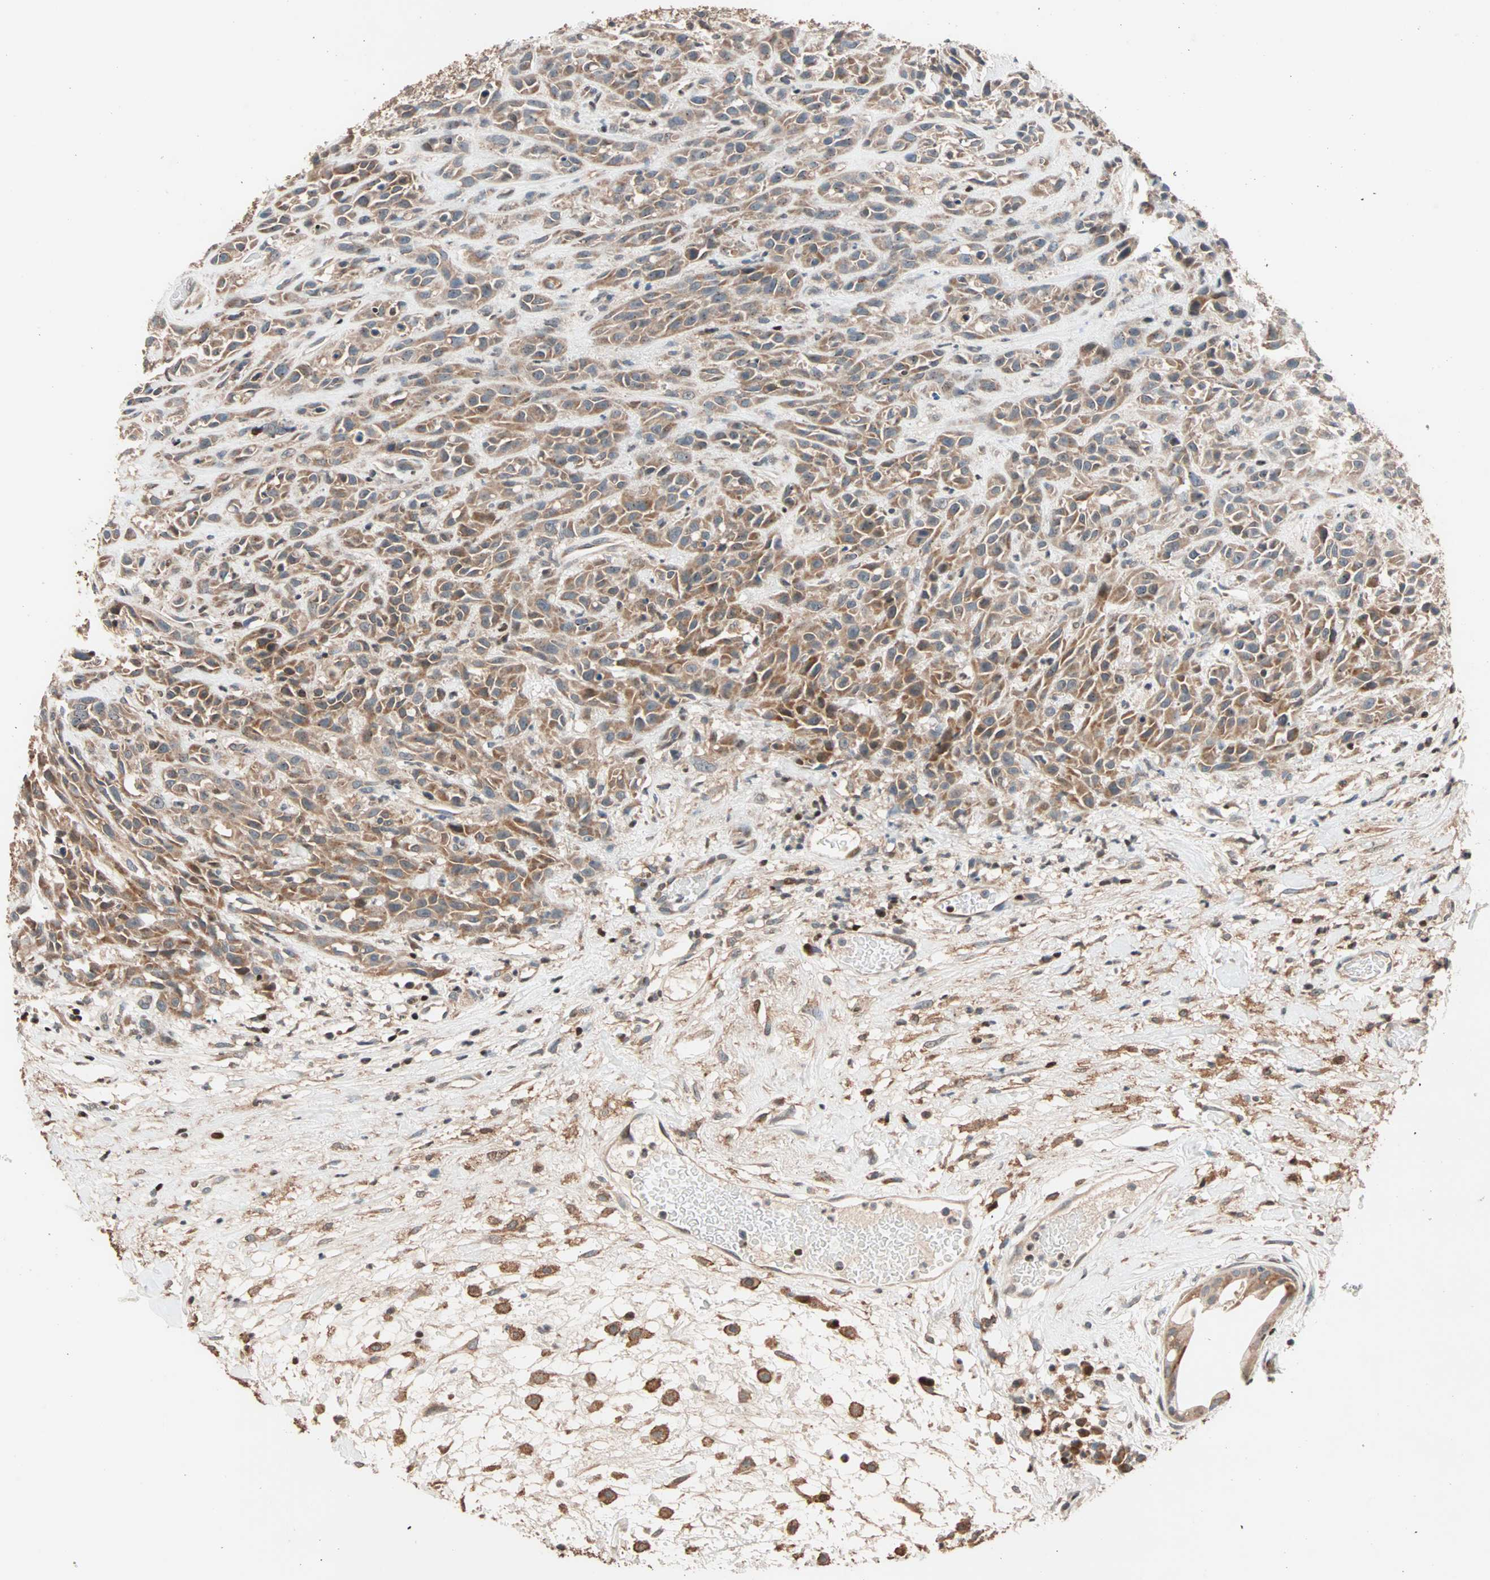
{"staining": {"intensity": "moderate", "quantity": ">75%", "location": "cytoplasmic/membranous"}, "tissue": "head and neck cancer", "cell_type": "Tumor cells", "image_type": "cancer", "snomed": [{"axis": "morphology", "description": "Normal tissue, NOS"}, {"axis": "morphology", "description": "Squamous cell carcinoma, NOS"}, {"axis": "topography", "description": "Cartilage tissue"}, {"axis": "topography", "description": "Head-Neck"}], "caption": "Brown immunohistochemical staining in head and neck squamous cell carcinoma exhibits moderate cytoplasmic/membranous expression in approximately >75% of tumor cells.", "gene": "HECW1", "patient": {"sex": "male", "age": 62}}